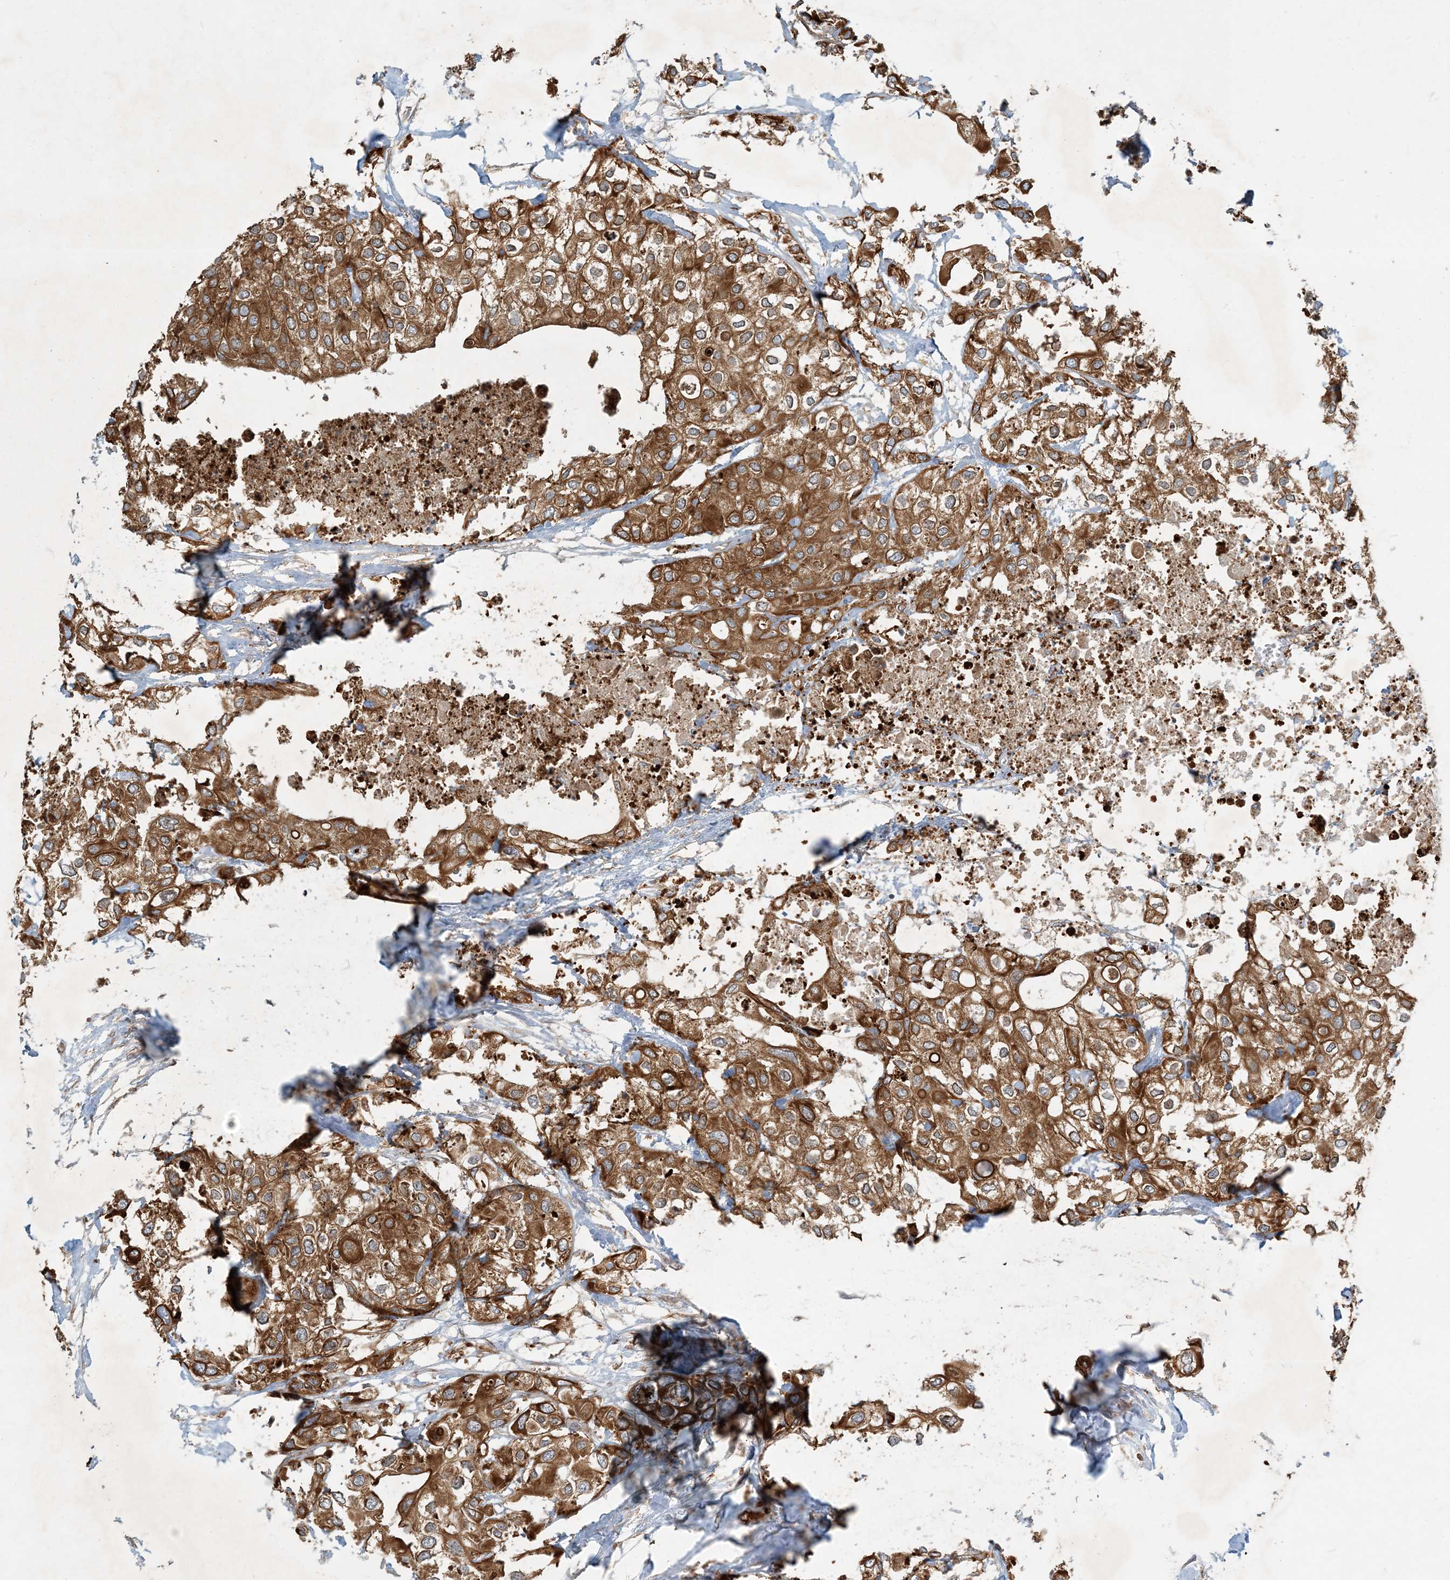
{"staining": {"intensity": "moderate", "quantity": ">75%", "location": "cytoplasmic/membranous"}, "tissue": "urothelial cancer", "cell_type": "Tumor cells", "image_type": "cancer", "snomed": [{"axis": "morphology", "description": "Urothelial carcinoma, High grade"}, {"axis": "topography", "description": "Urinary bladder"}], "caption": "An IHC image of neoplastic tissue is shown. Protein staining in brown highlights moderate cytoplasmic/membranous positivity in urothelial cancer within tumor cells.", "gene": "COMMD8", "patient": {"sex": "male", "age": 64}}